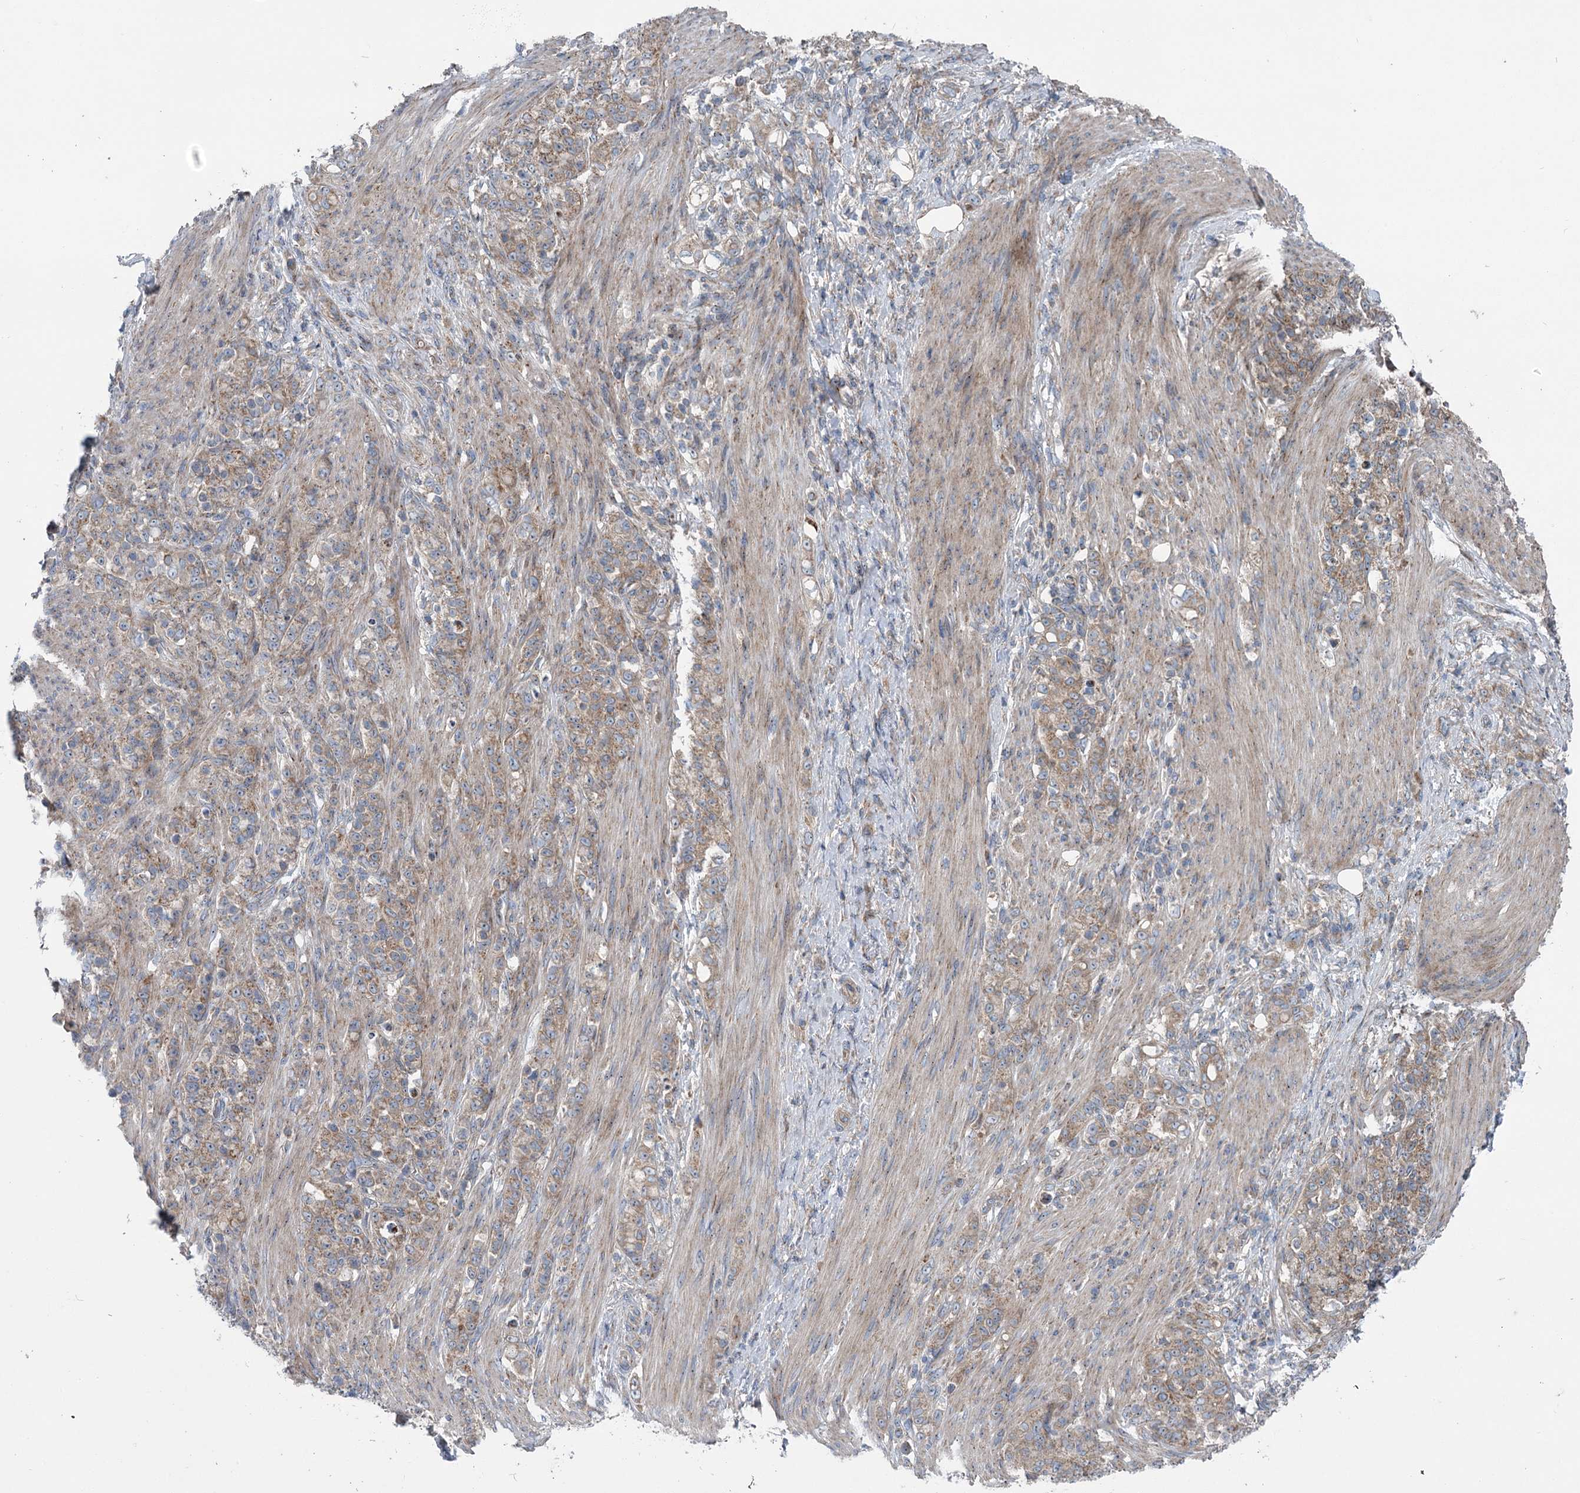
{"staining": {"intensity": "weak", "quantity": ">75%", "location": "cytoplasmic/membranous"}, "tissue": "stomach cancer", "cell_type": "Tumor cells", "image_type": "cancer", "snomed": [{"axis": "morphology", "description": "Adenocarcinoma, NOS"}, {"axis": "topography", "description": "Stomach"}], "caption": "Immunohistochemistry (IHC) (DAB) staining of stomach cancer (adenocarcinoma) exhibits weak cytoplasmic/membranous protein positivity in approximately >75% of tumor cells. The protein is stained brown, and the nuclei are stained in blue (DAB IHC with brightfield microscopy, high magnification).", "gene": "MARK2", "patient": {"sex": "female", "age": 79}}